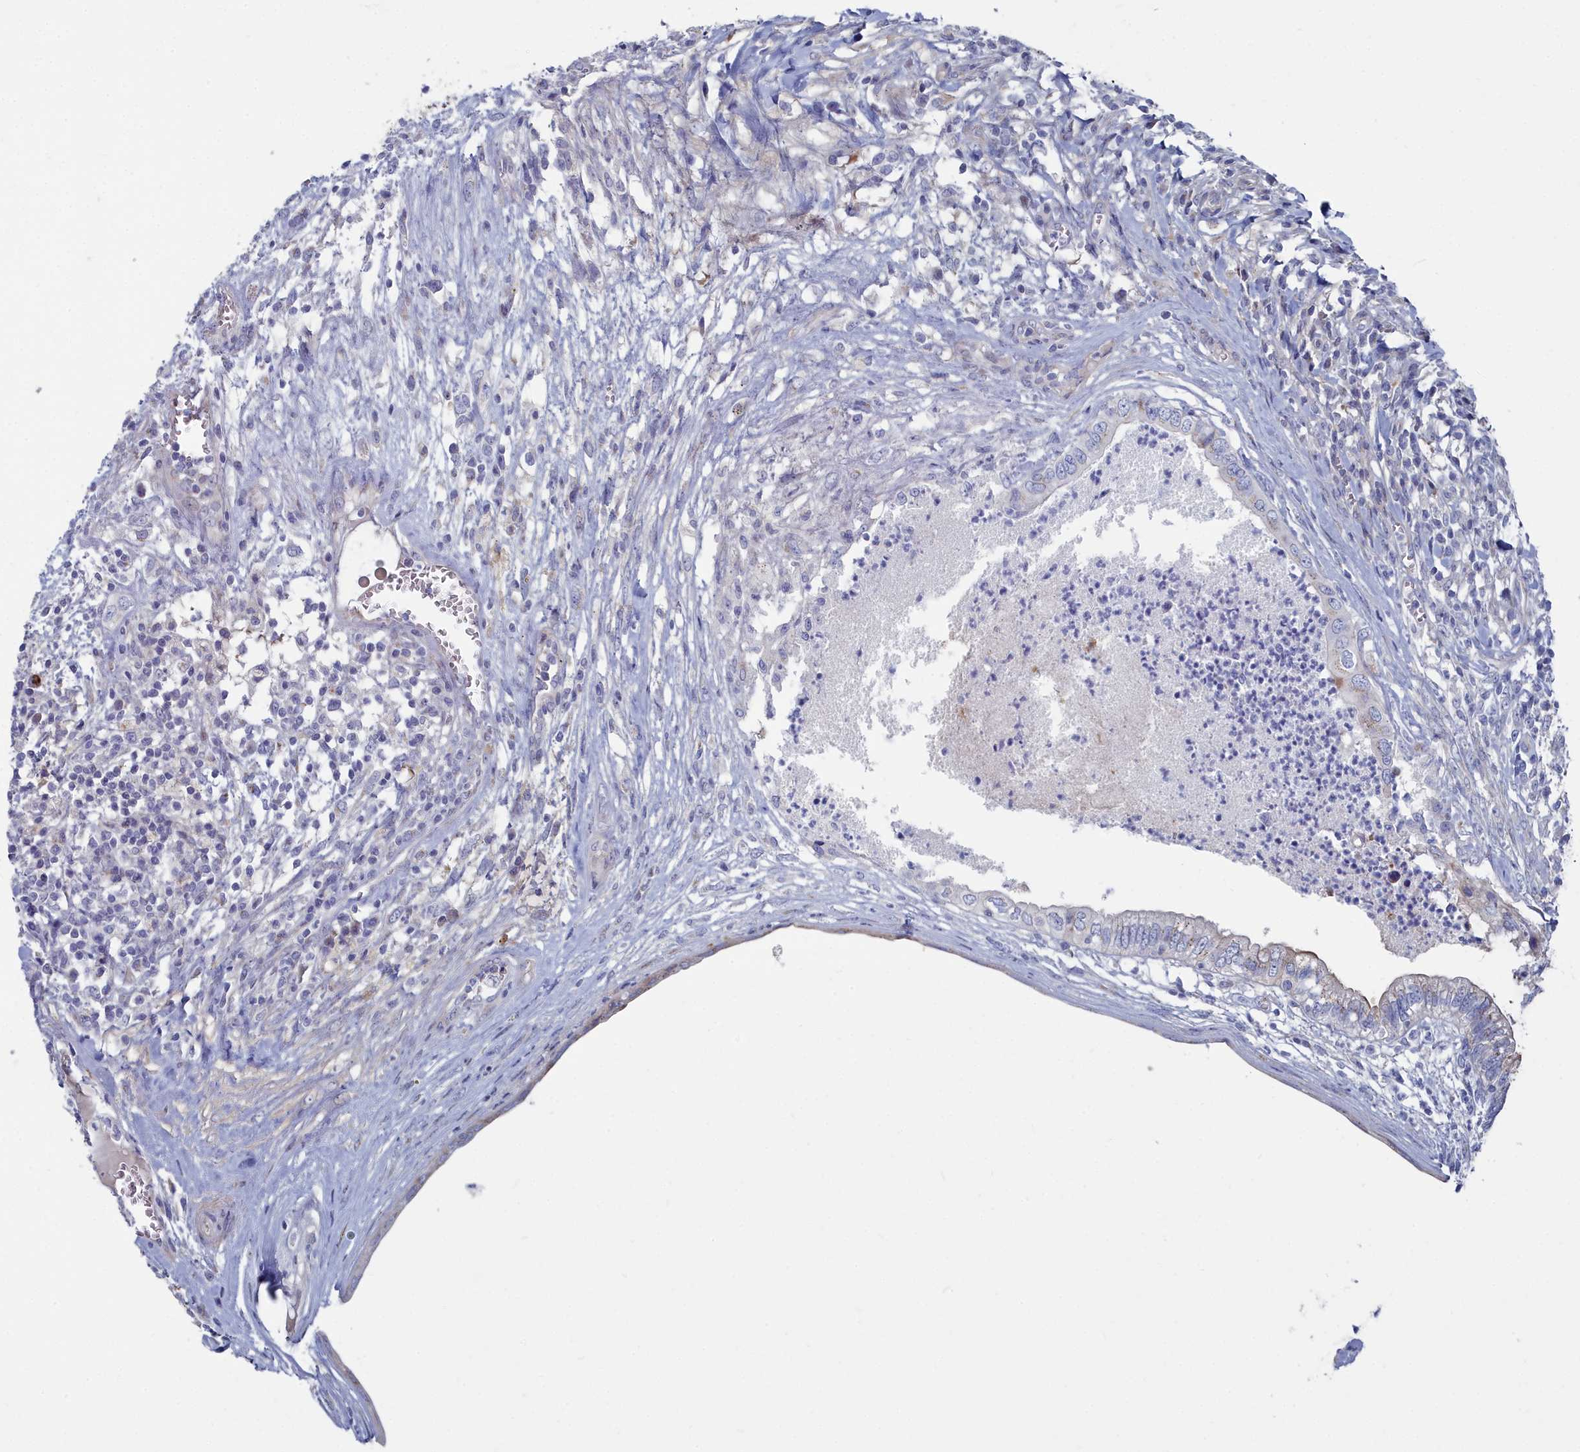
{"staining": {"intensity": "negative", "quantity": "none", "location": "none"}, "tissue": "testis cancer", "cell_type": "Tumor cells", "image_type": "cancer", "snomed": [{"axis": "morphology", "description": "Seminoma, NOS"}, {"axis": "morphology", "description": "Carcinoma, Embryonal, NOS"}, {"axis": "topography", "description": "Testis"}], "caption": "A histopathology image of human testis cancer is negative for staining in tumor cells.", "gene": "SHISAL2A", "patient": {"sex": "male", "age": 29}}